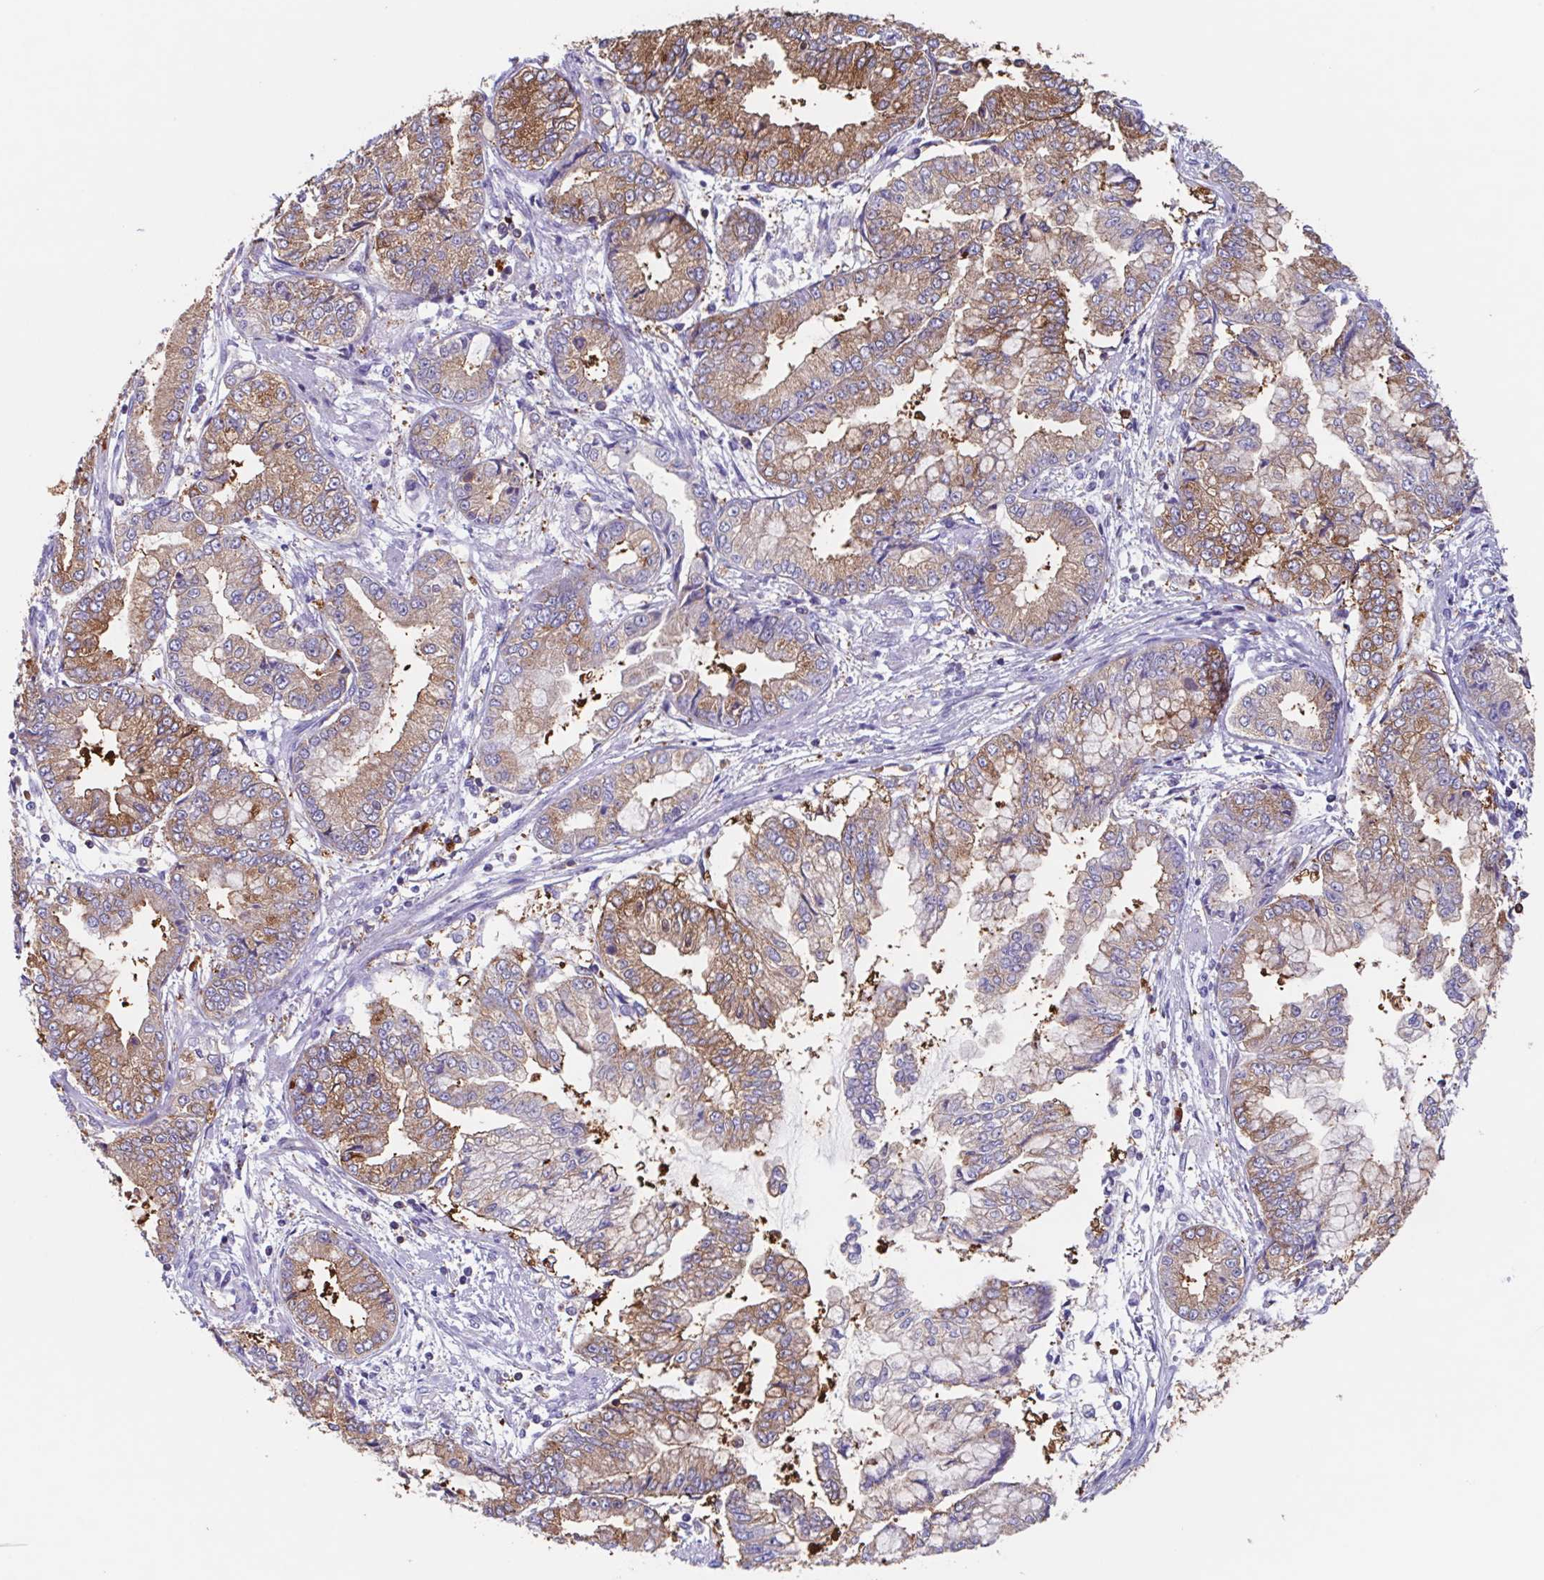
{"staining": {"intensity": "moderate", "quantity": ">75%", "location": "cytoplasmic/membranous"}, "tissue": "stomach cancer", "cell_type": "Tumor cells", "image_type": "cancer", "snomed": [{"axis": "morphology", "description": "Adenocarcinoma, NOS"}, {"axis": "topography", "description": "Stomach, upper"}], "caption": "Protein analysis of adenocarcinoma (stomach) tissue displays moderate cytoplasmic/membranous staining in about >75% of tumor cells. Ihc stains the protein in brown and the nuclei are stained blue.", "gene": "TPD52", "patient": {"sex": "female", "age": 74}}